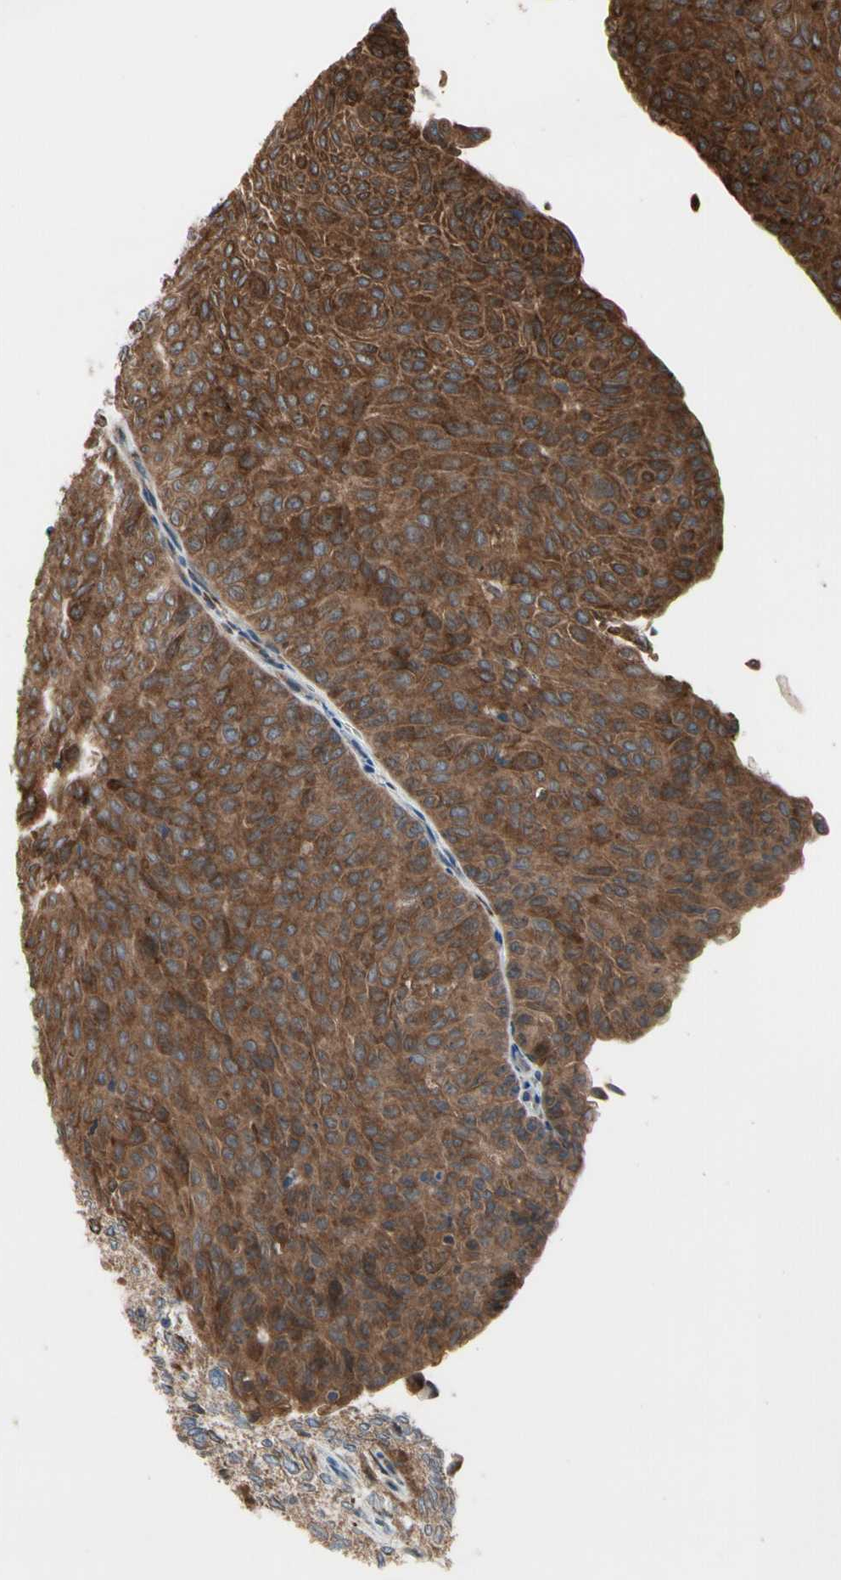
{"staining": {"intensity": "strong", "quantity": ">75%", "location": "cytoplasmic/membranous"}, "tissue": "urothelial cancer", "cell_type": "Tumor cells", "image_type": "cancer", "snomed": [{"axis": "morphology", "description": "Urothelial carcinoma, Low grade"}, {"axis": "topography", "description": "Urinary bladder"}], "caption": "Protein staining of urothelial cancer tissue exhibits strong cytoplasmic/membranous expression in approximately >75% of tumor cells.", "gene": "SLC39A9", "patient": {"sex": "male", "age": 78}}